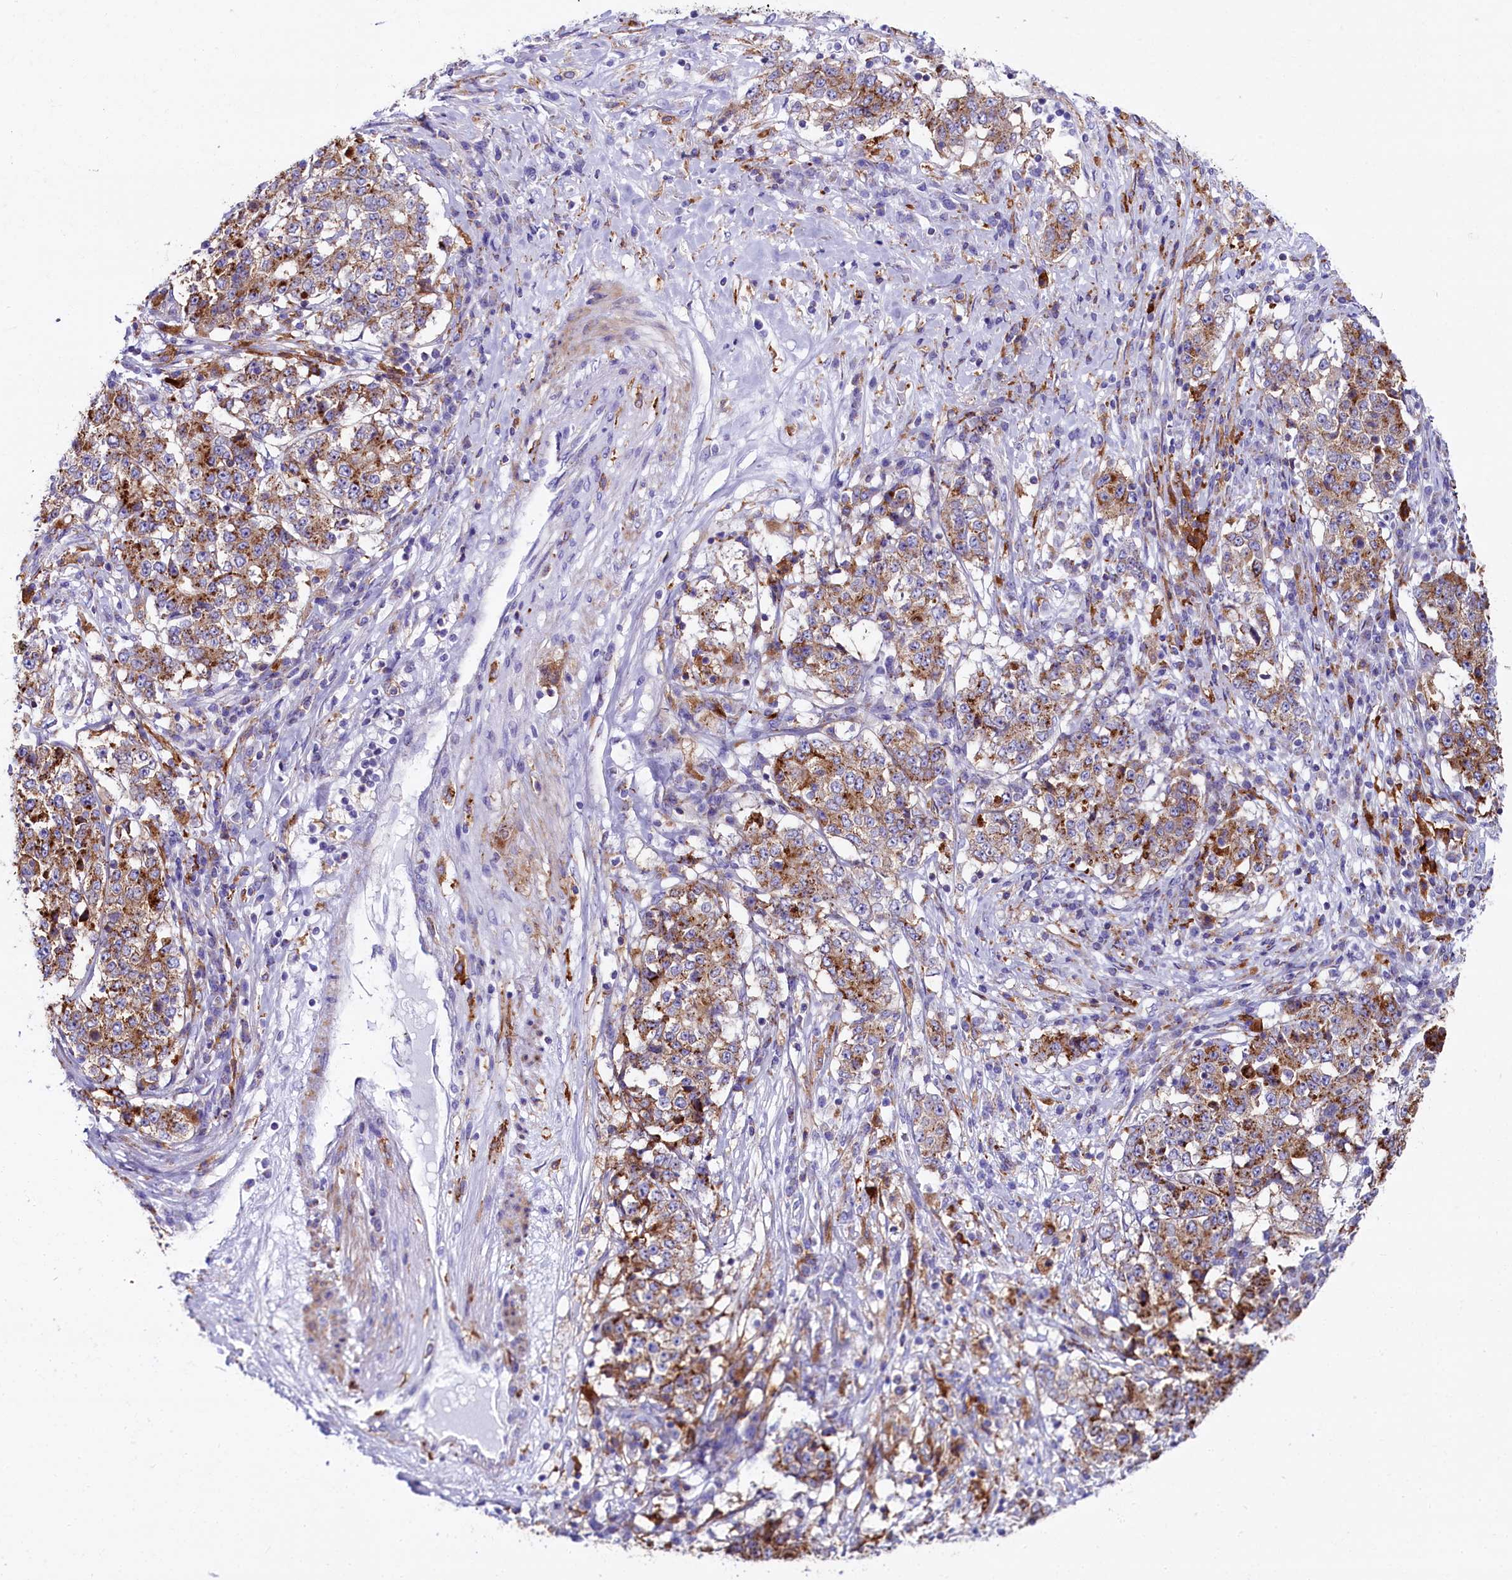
{"staining": {"intensity": "moderate", "quantity": ">75%", "location": "cytoplasmic/membranous"}, "tissue": "stomach cancer", "cell_type": "Tumor cells", "image_type": "cancer", "snomed": [{"axis": "morphology", "description": "Adenocarcinoma, NOS"}, {"axis": "topography", "description": "Stomach"}], "caption": "This photomicrograph displays stomach adenocarcinoma stained with IHC to label a protein in brown. The cytoplasmic/membranous of tumor cells show moderate positivity for the protein. Nuclei are counter-stained blue.", "gene": "IL20RA", "patient": {"sex": "male", "age": 59}}